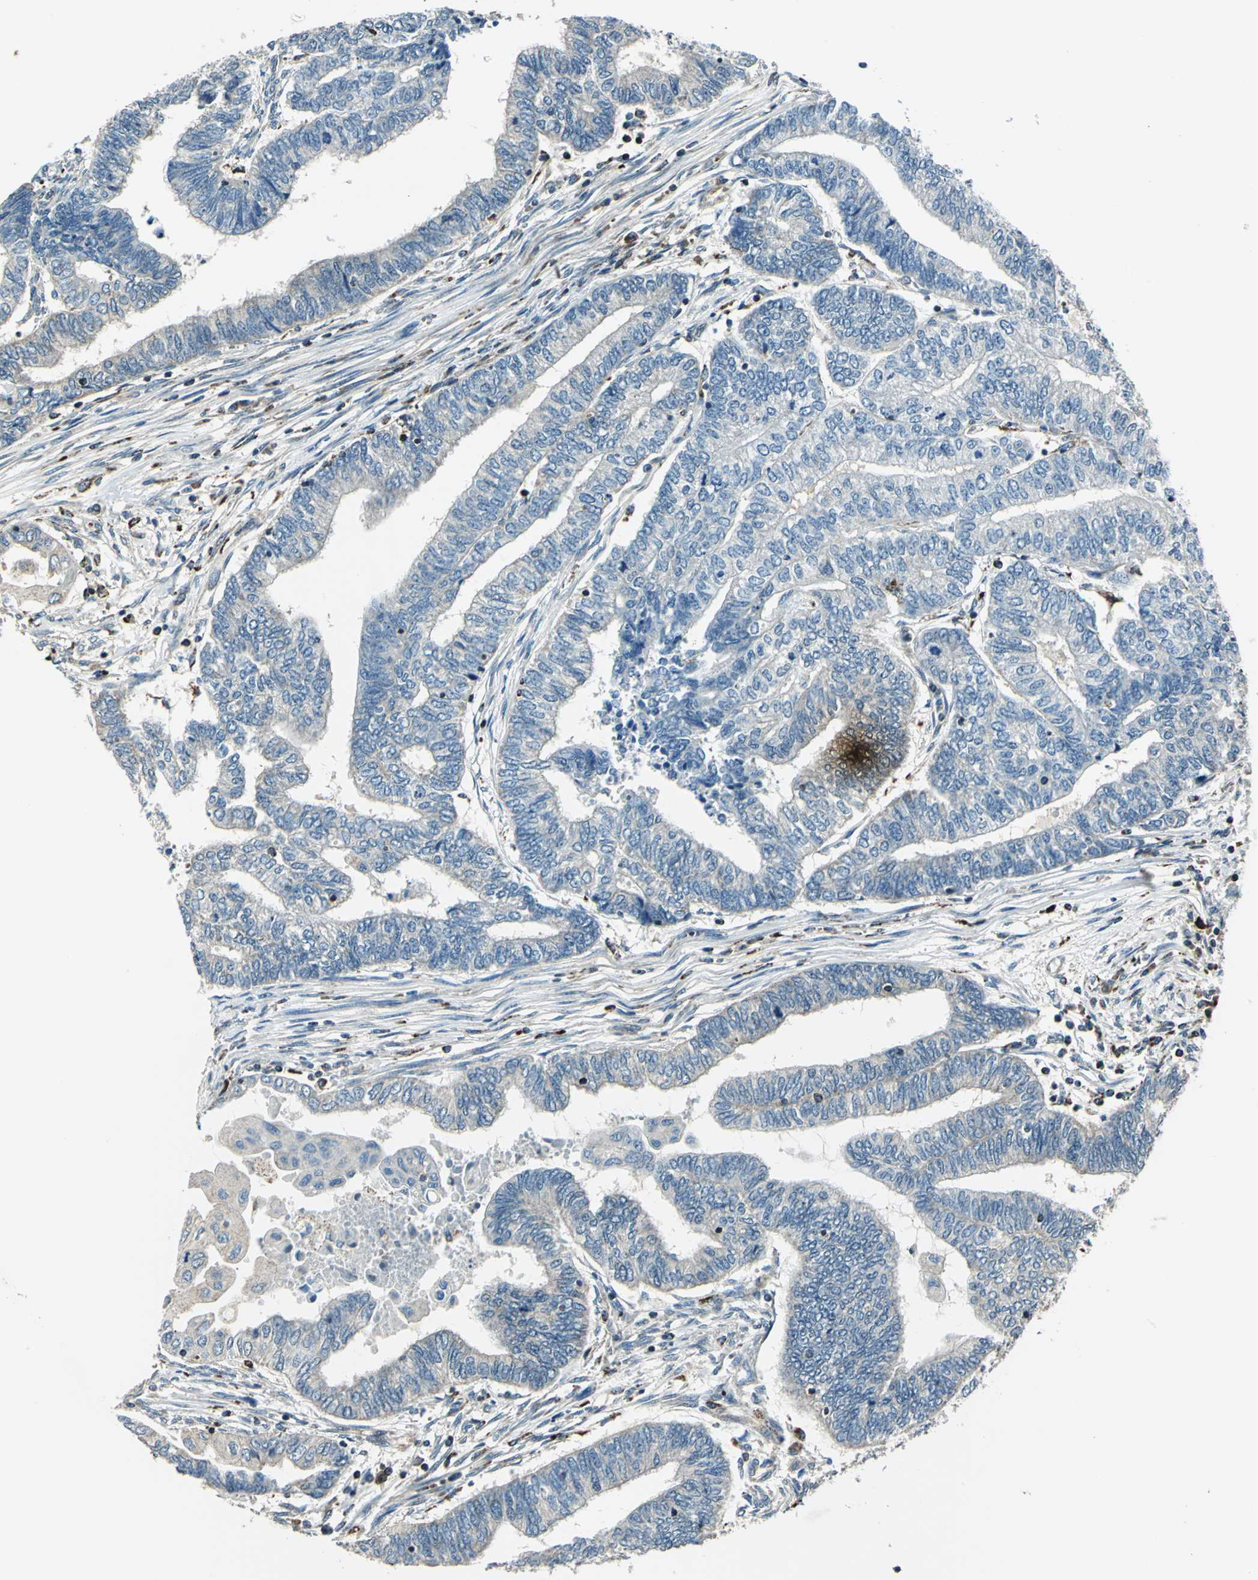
{"staining": {"intensity": "negative", "quantity": "none", "location": "none"}, "tissue": "endometrial cancer", "cell_type": "Tumor cells", "image_type": "cancer", "snomed": [{"axis": "morphology", "description": "Adenocarcinoma, NOS"}, {"axis": "topography", "description": "Uterus"}, {"axis": "topography", "description": "Endometrium"}], "caption": "Immunohistochemical staining of human endometrial cancer exhibits no significant positivity in tumor cells.", "gene": "NUDT2", "patient": {"sex": "female", "age": 70}}